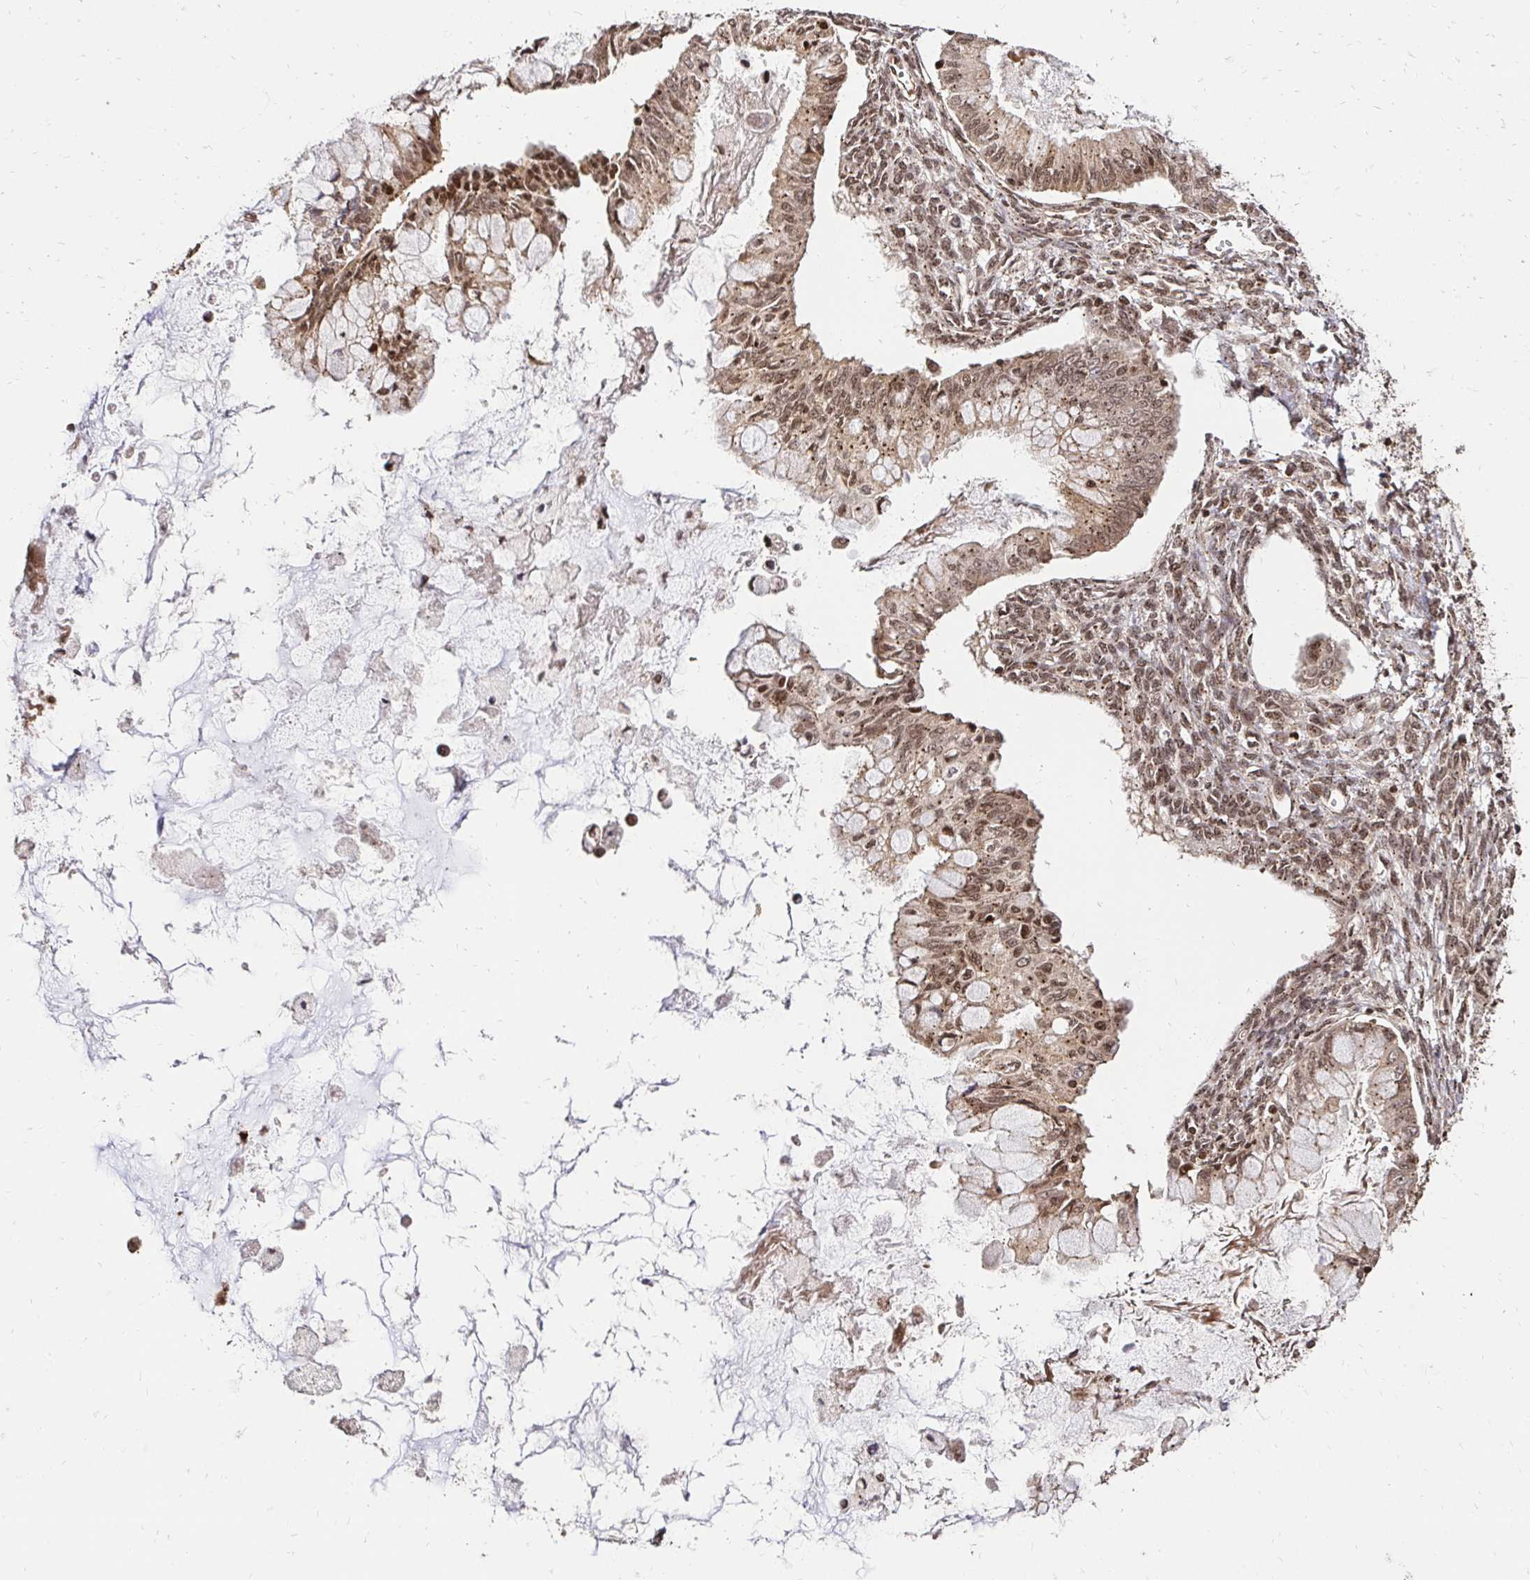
{"staining": {"intensity": "moderate", "quantity": ">75%", "location": "cytoplasmic/membranous,nuclear"}, "tissue": "ovarian cancer", "cell_type": "Tumor cells", "image_type": "cancer", "snomed": [{"axis": "morphology", "description": "Cystadenocarcinoma, mucinous, NOS"}, {"axis": "topography", "description": "Ovary"}], "caption": "Immunohistochemical staining of human ovarian cancer (mucinous cystadenocarcinoma) reveals medium levels of moderate cytoplasmic/membranous and nuclear protein staining in approximately >75% of tumor cells. The protein is stained brown, and the nuclei are stained in blue (DAB (3,3'-diaminobenzidine) IHC with brightfield microscopy, high magnification).", "gene": "GLYR1", "patient": {"sex": "female", "age": 34}}